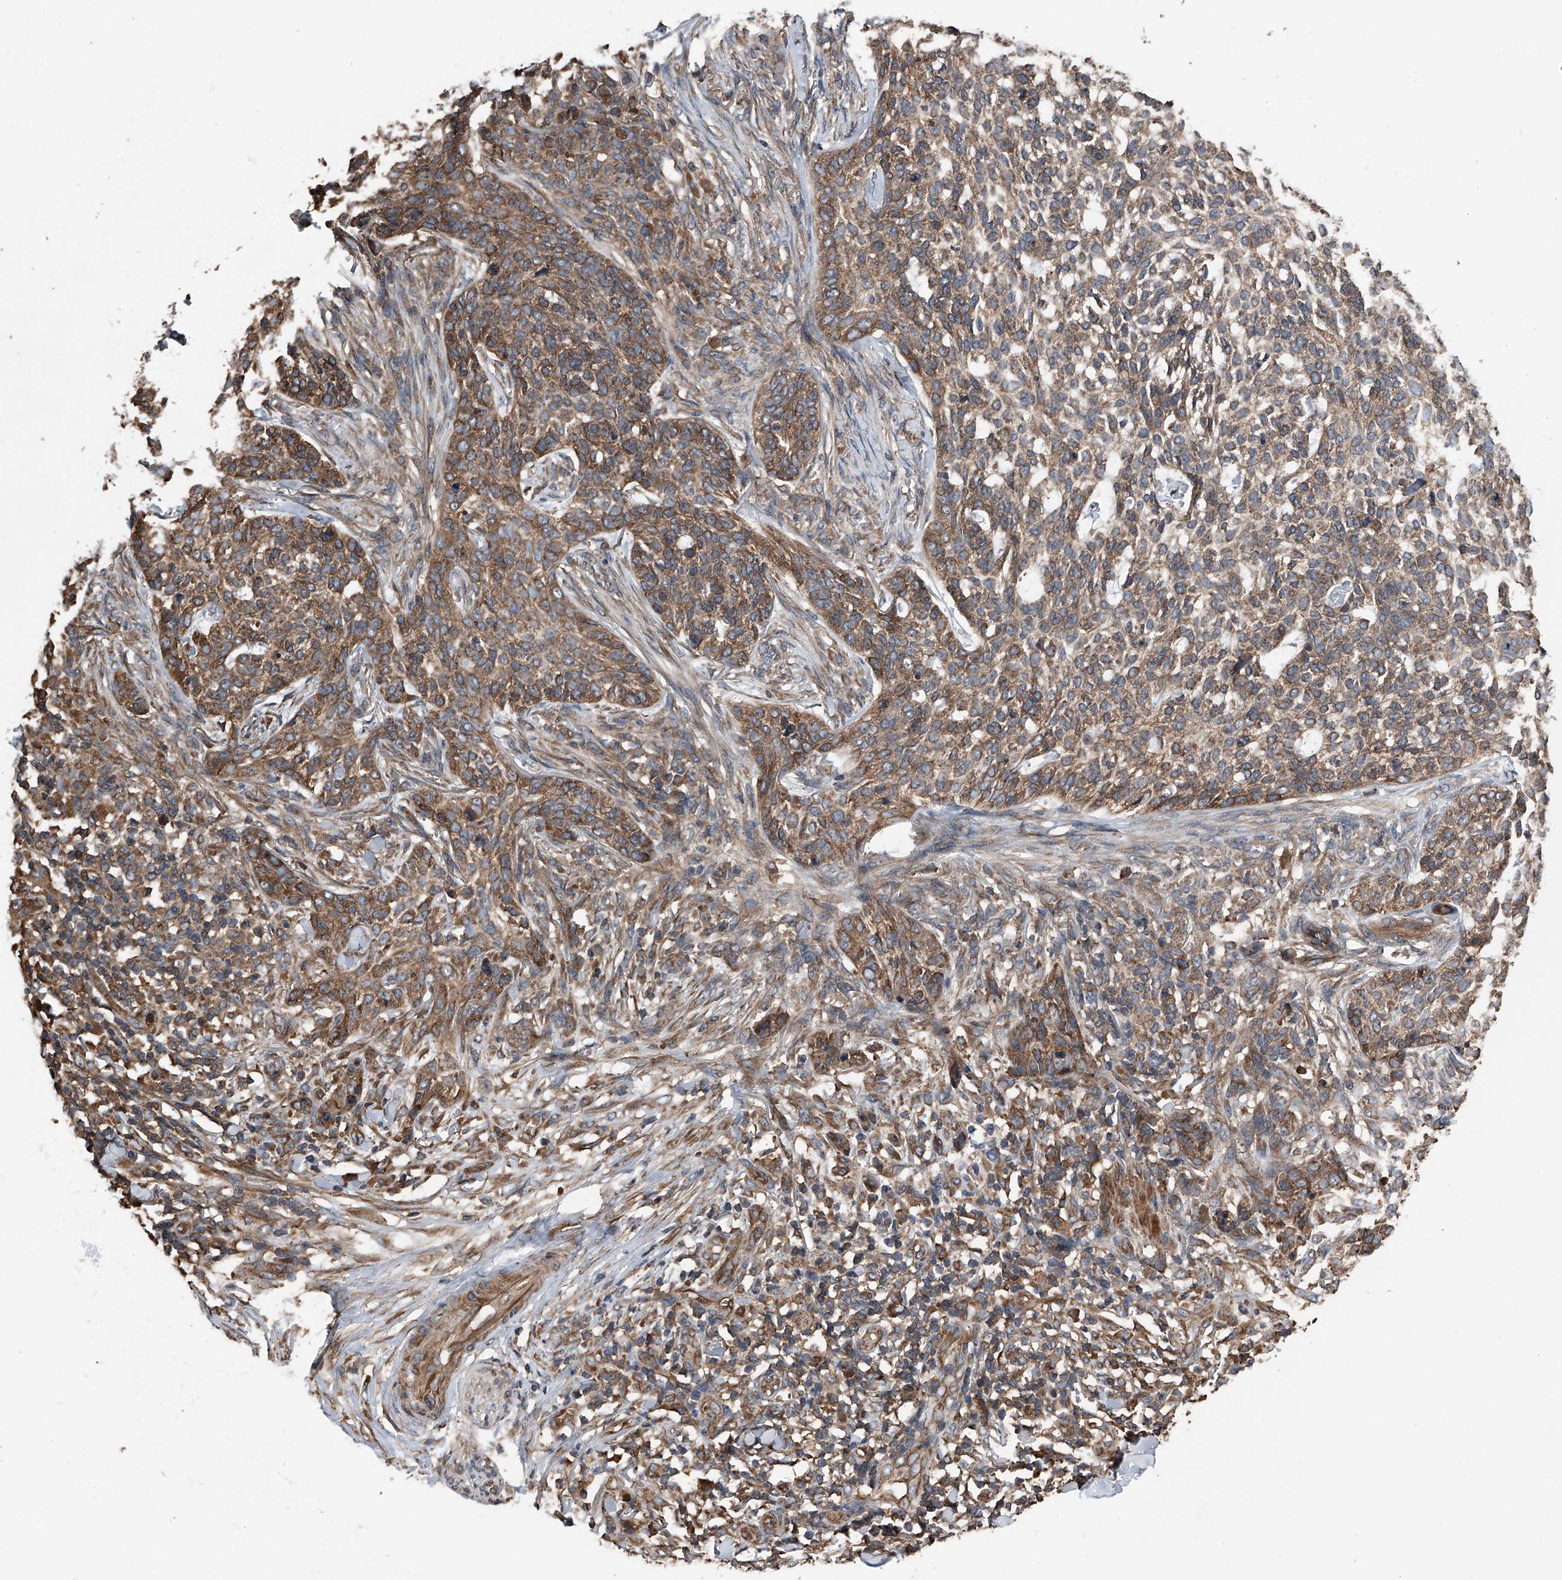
{"staining": {"intensity": "moderate", "quantity": ">75%", "location": "cytoplasmic/membranous"}, "tissue": "skin cancer", "cell_type": "Tumor cells", "image_type": "cancer", "snomed": [{"axis": "morphology", "description": "Basal cell carcinoma"}, {"axis": "topography", "description": "Skin"}], "caption": "Tumor cells show medium levels of moderate cytoplasmic/membranous staining in about >75% of cells in skin cancer.", "gene": "KCNJ2", "patient": {"sex": "female", "age": 64}}